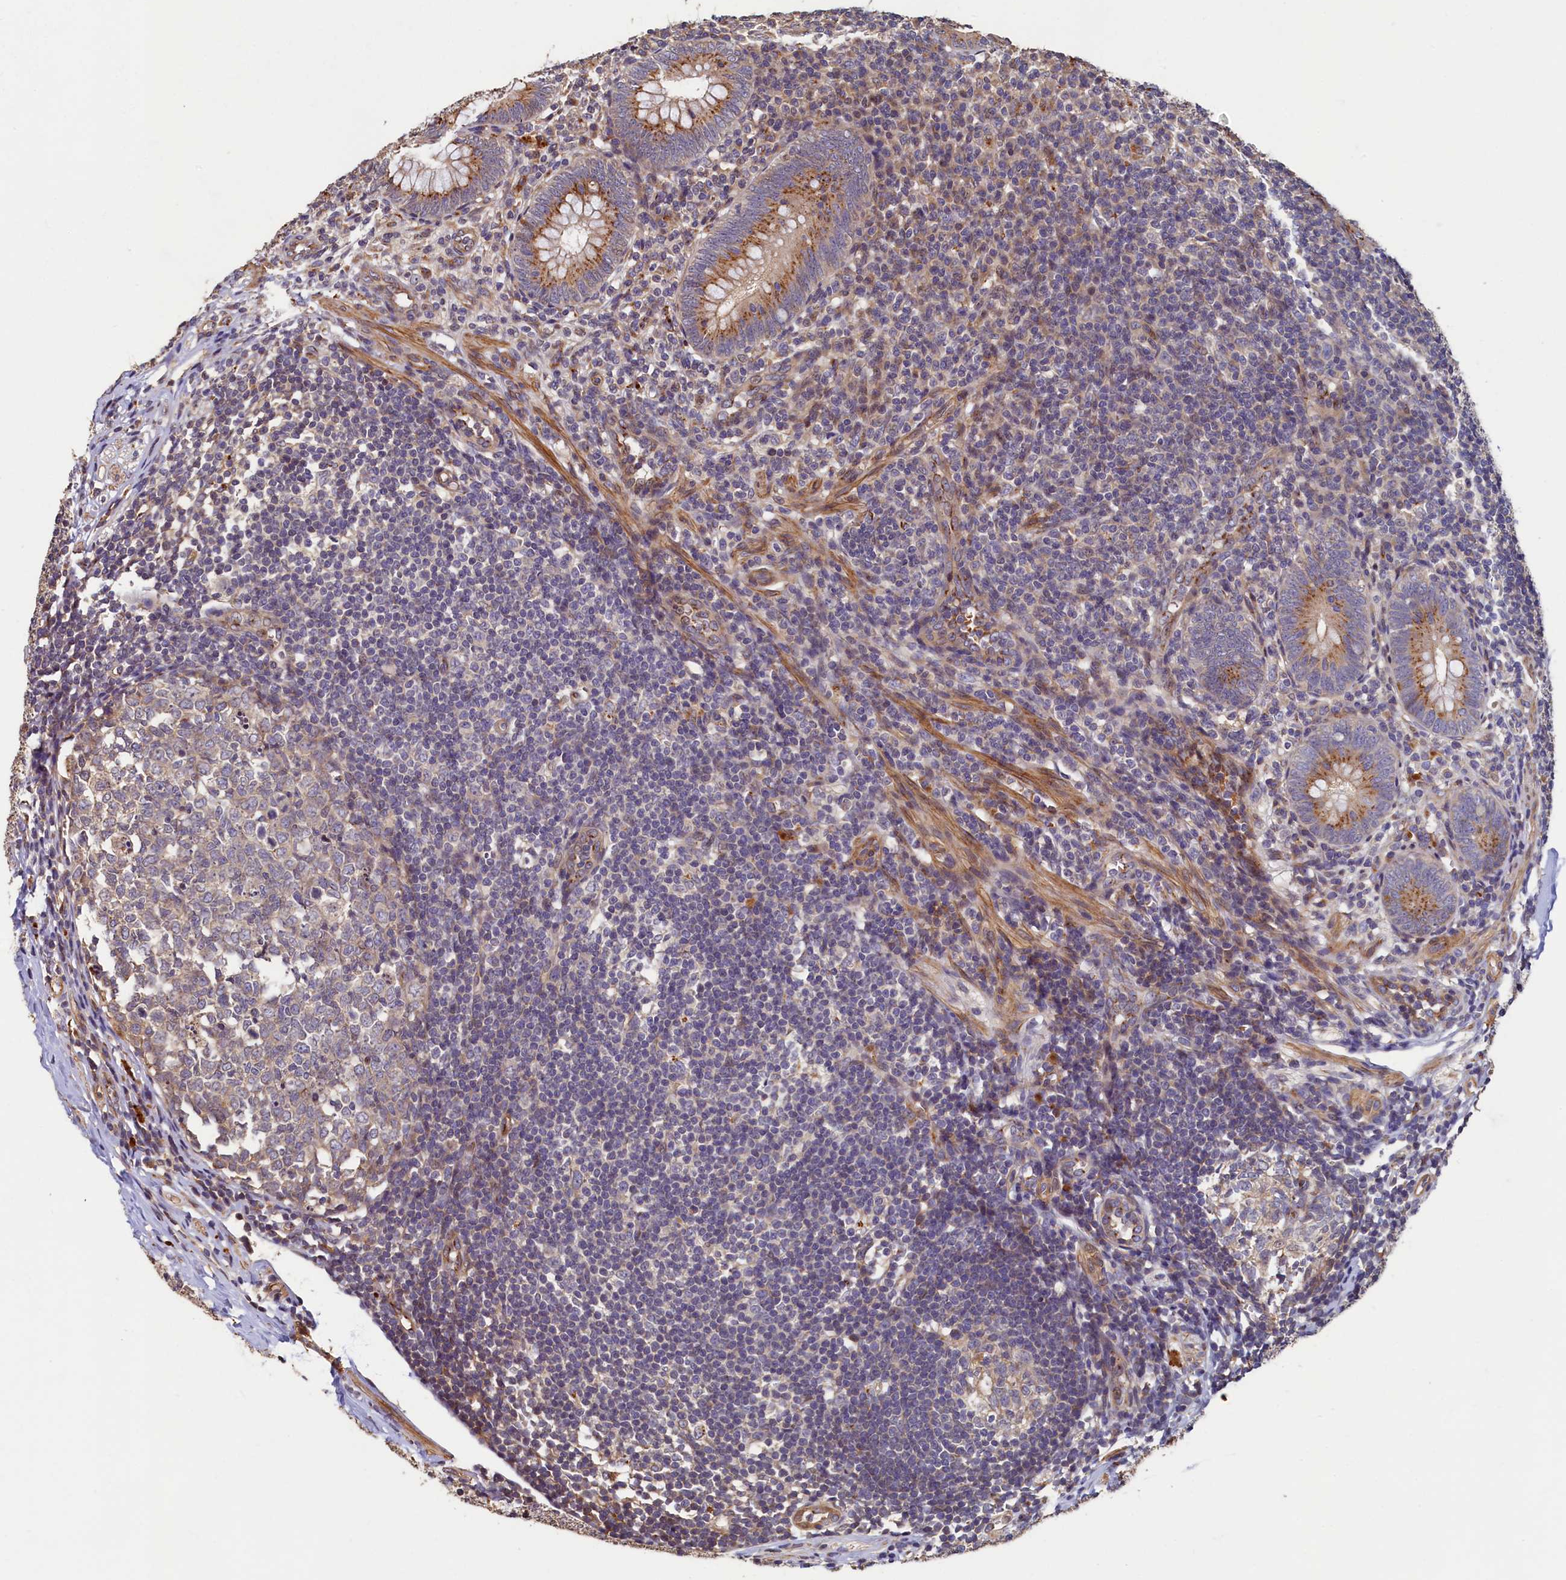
{"staining": {"intensity": "moderate", "quantity": ">75%", "location": "cytoplasmic/membranous"}, "tissue": "appendix", "cell_type": "Glandular cells", "image_type": "normal", "snomed": [{"axis": "morphology", "description": "Normal tissue, NOS"}, {"axis": "topography", "description": "Appendix"}], "caption": "The photomicrograph exhibits immunohistochemical staining of normal appendix. There is moderate cytoplasmic/membranous expression is seen in about >75% of glandular cells.", "gene": "TMEM181", "patient": {"sex": "male", "age": 14}}